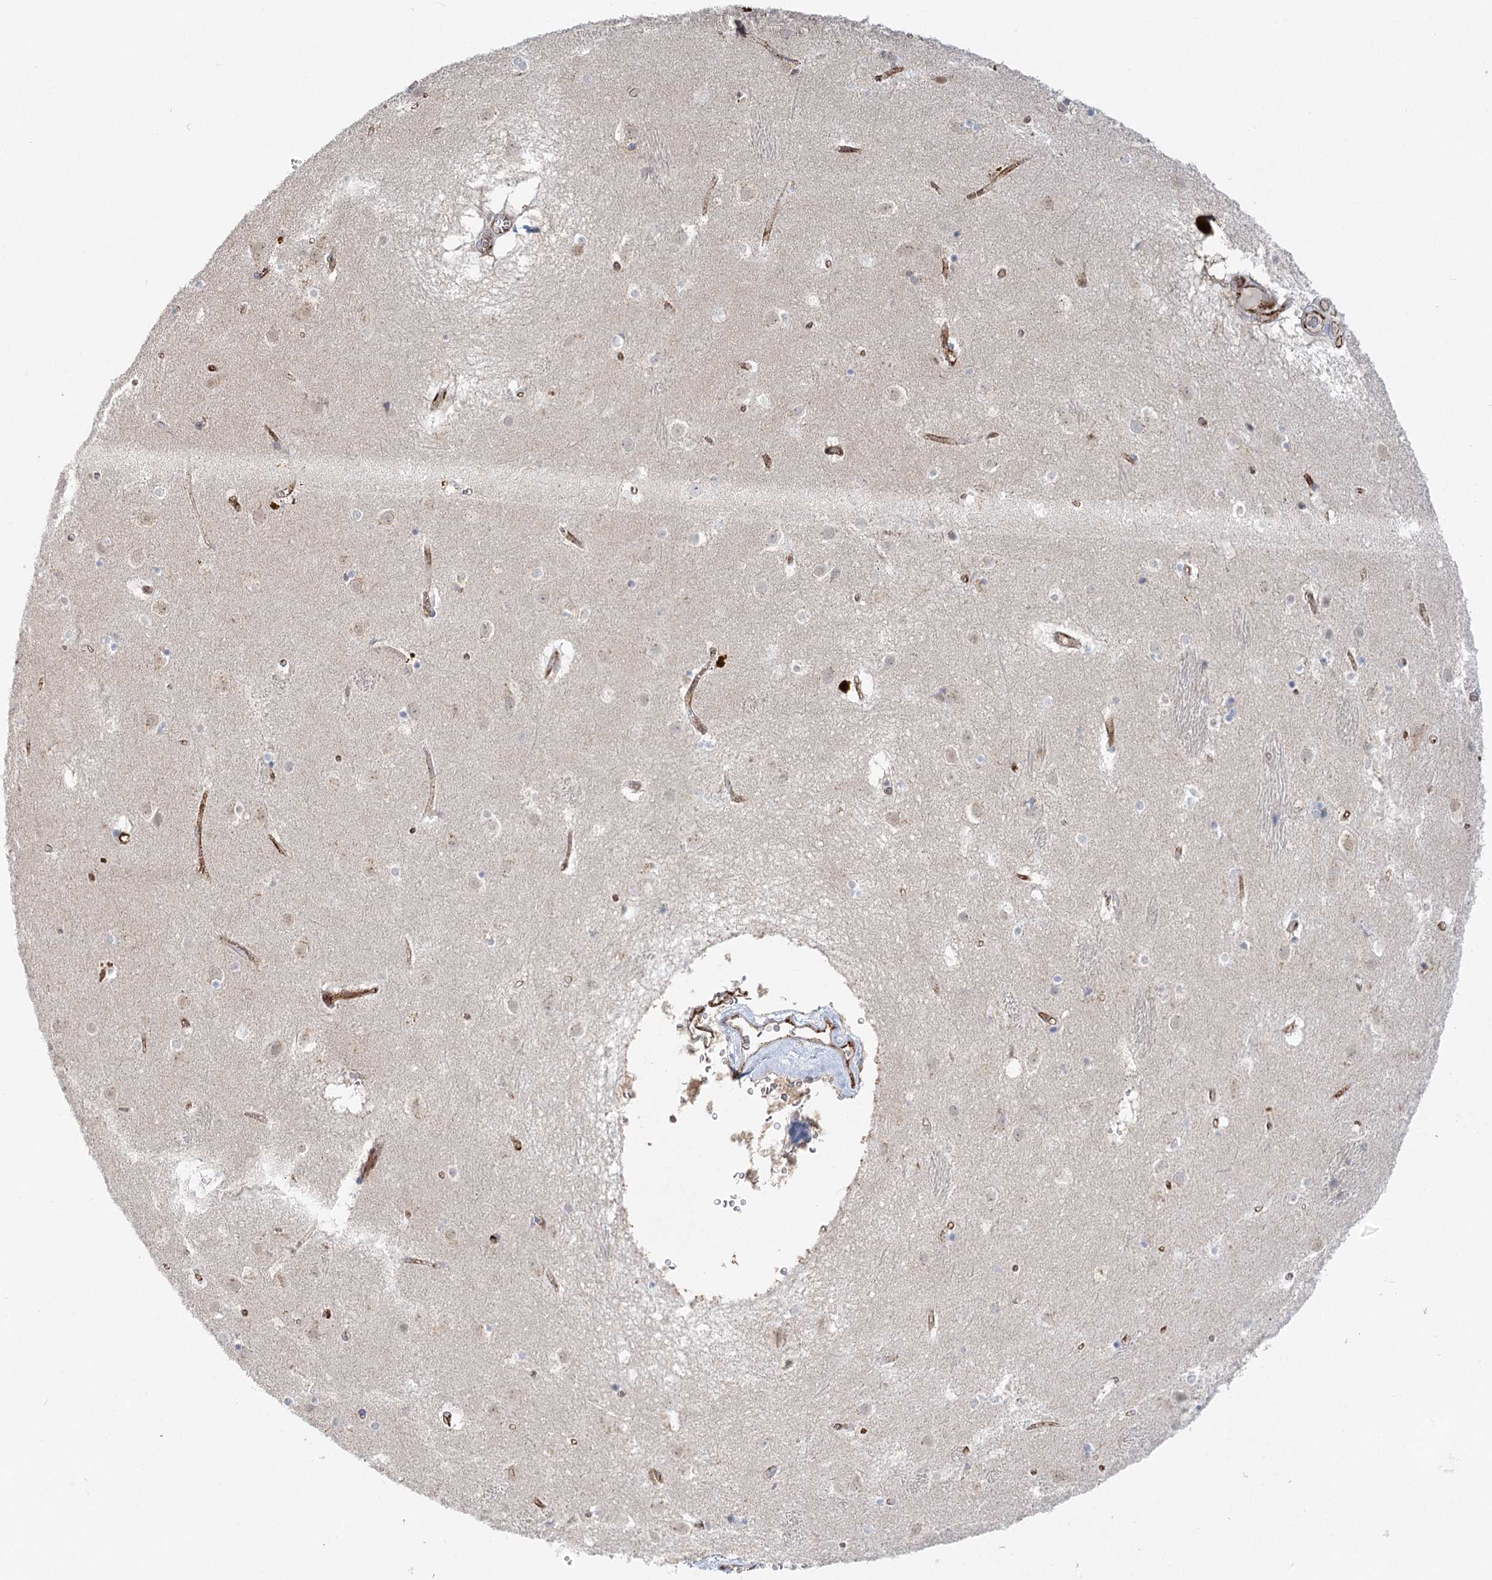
{"staining": {"intensity": "negative", "quantity": "none", "location": "none"}, "tissue": "caudate", "cell_type": "Glial cells", "image_type": "normal", "snomed": [{"axis": "morphology", "description": "Normal tissue, NOS"}, {"axis": "topography", "description": "Lateral ventricle wall"}], "caption": "This micrograph is of benign caudate stained with IHC to label a protein in brown with the nuclei are counter-stained blue. There is no expression in glial cells. The staining is performed using DAB brown chromogen with nuclei counter-stained in using hematoxylin.", "gene": "KBTBD4", "patient": {"sex": "male", "age": 70}}